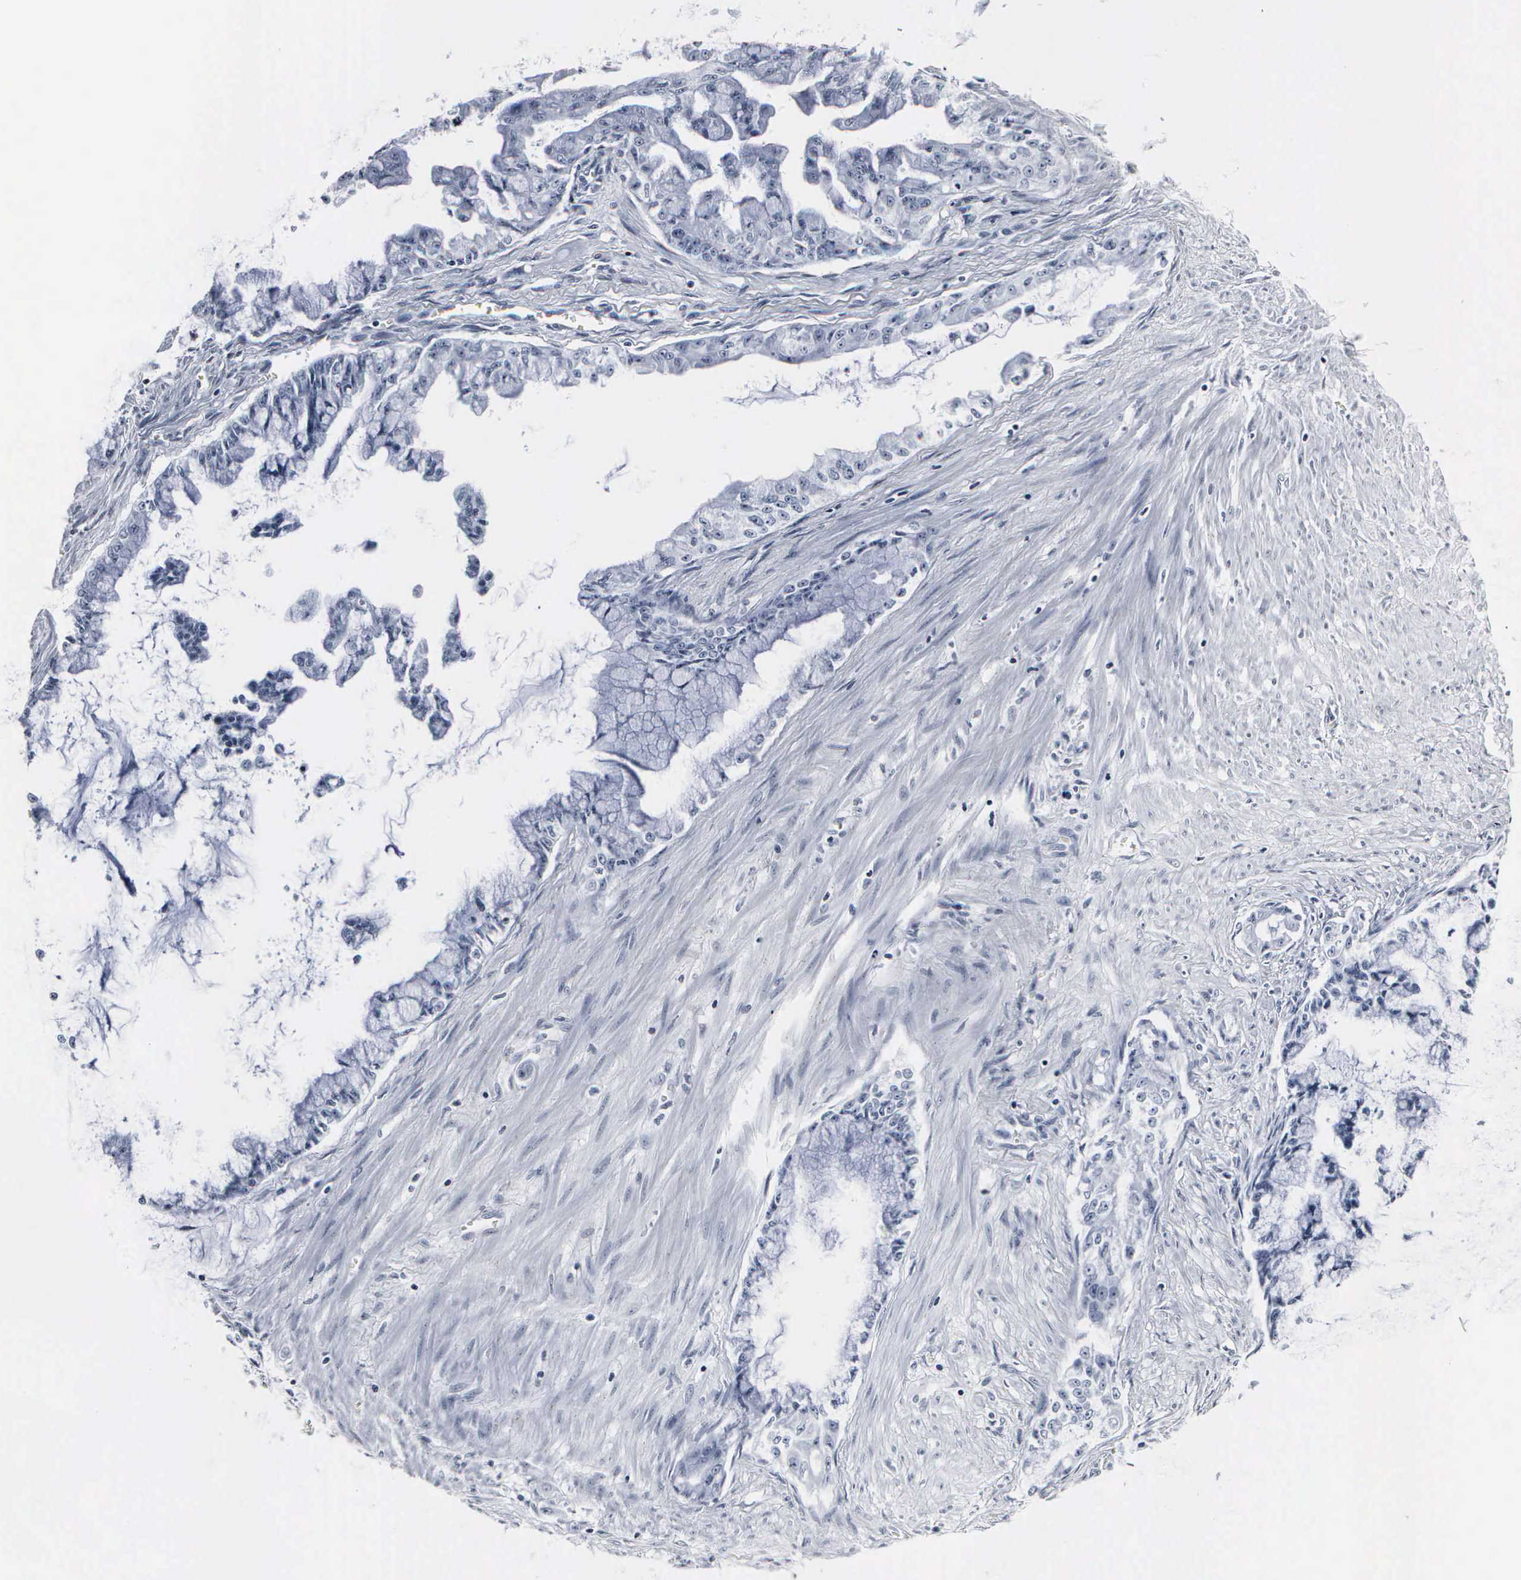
{"staining": {"intensity": "negative", "quantity": "none", "location": "none"}, "tissue": "pancreatic cancer", "cell_type": "Tumor cells", "image_type": "cancer", "snomed": [{"axis": "morphology", "description": "Adenocarcinoma, NOS"}, {"axis": "topography", "description": "Pancreas"}], "caption": "This is a histopathology image of immunohistochemistry staining of pancreatic cancer, which shows no staining in tumor cells. (IHC, brightfield microscopy, high magnification).", "gene": "DGCR2", "patient": {"sex": "male", "age": 59}}